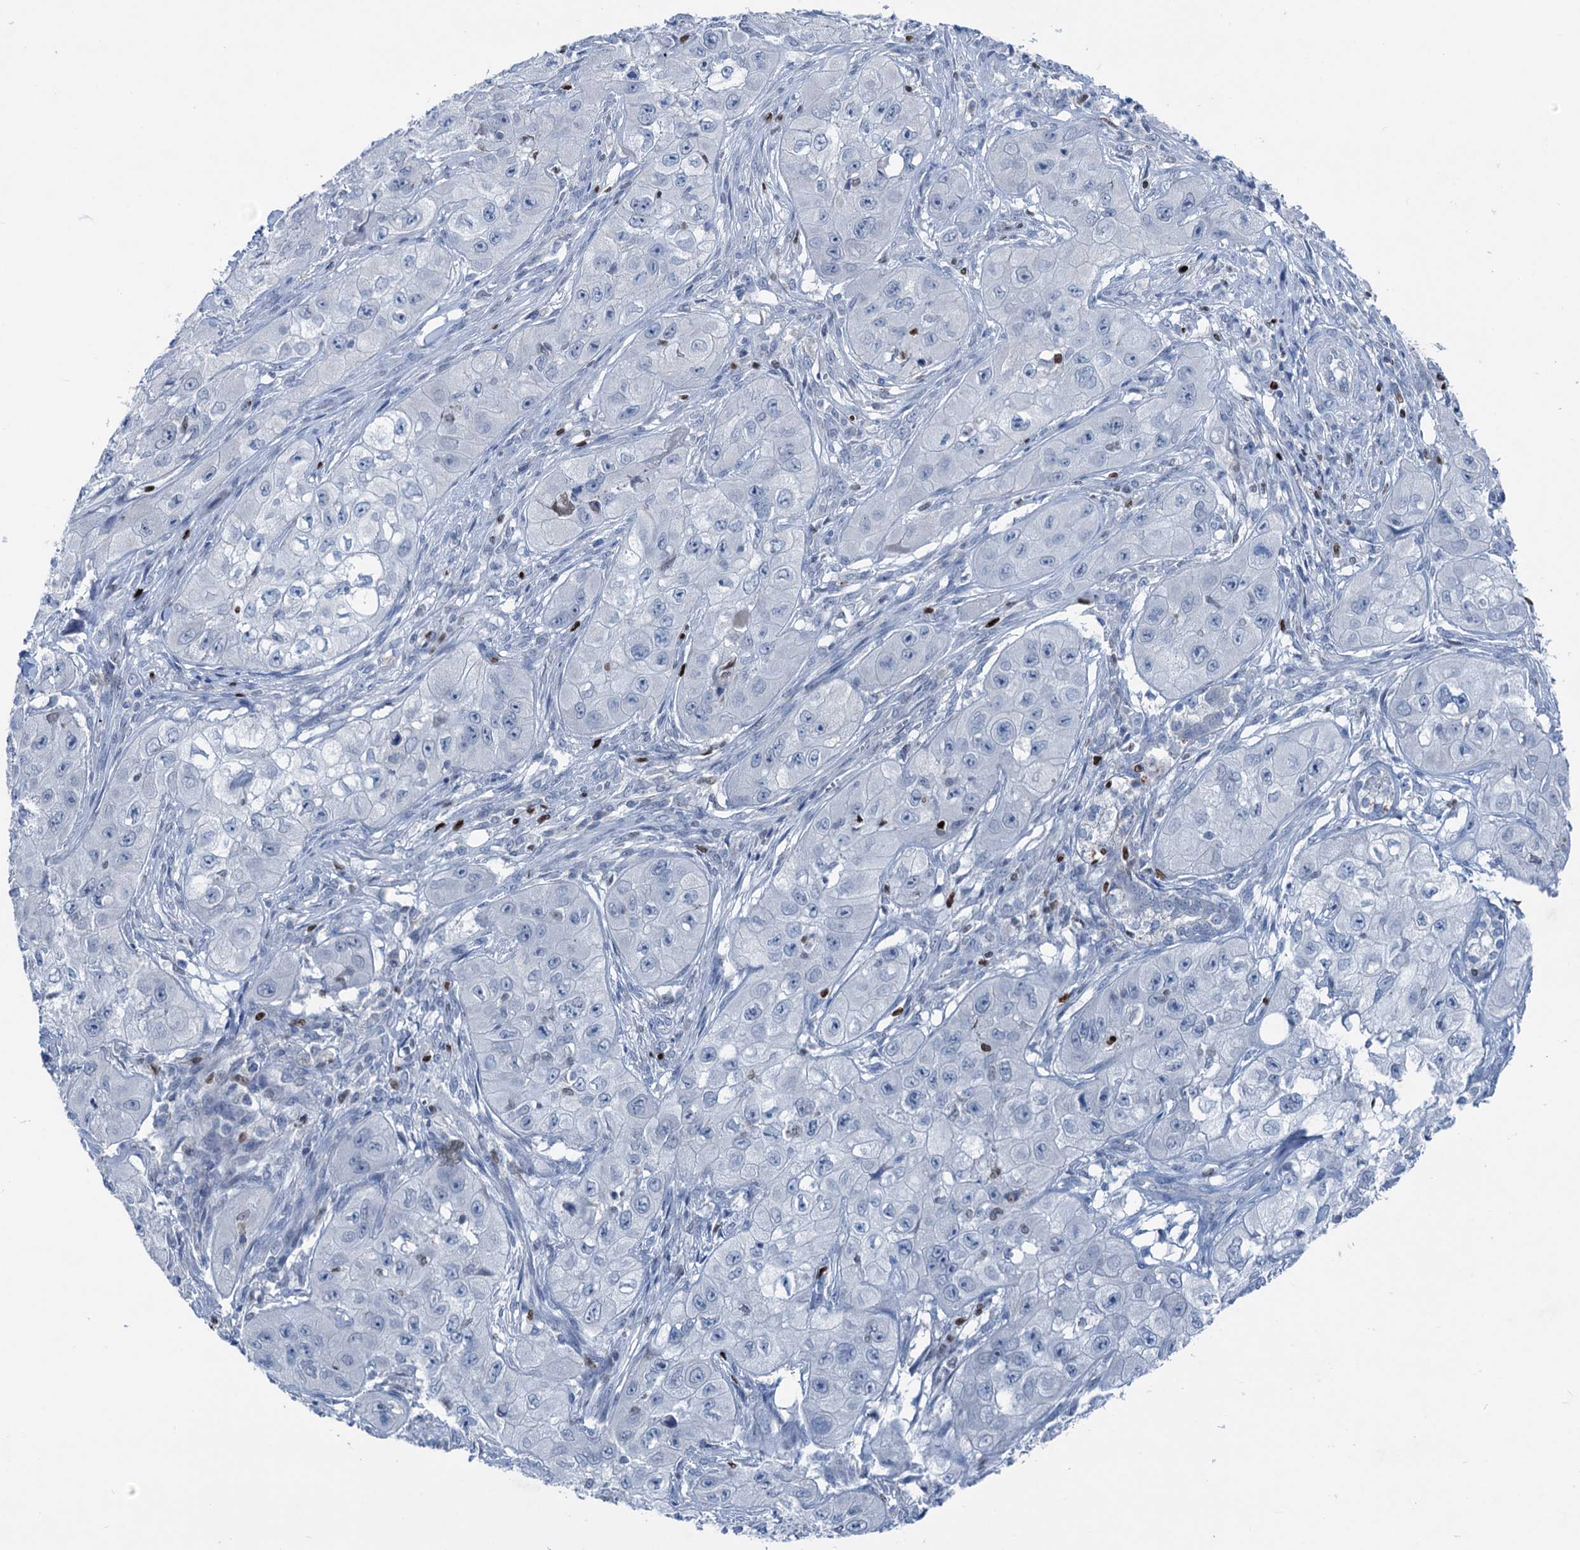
{"staining": {"intensity": "negative", "quantity": "none", "location": "none"}, "tissue": "skin cancer", "cell_type": "Tumor cells", "image_type": "cancer", "snomed": [{"axis": "morphology", "description": "Squamous cell carcinoma, NOS"}, {"axis": "topography", "description": "Skin"}, {"axis": "topography", "description": "Subcutis"}], "caption": "Skin cancer was stained to show a protein in brown. There is no significant staining in tumor cells.", "gene": "ELP4", "patient": {"sex": "male", "age": 73}}